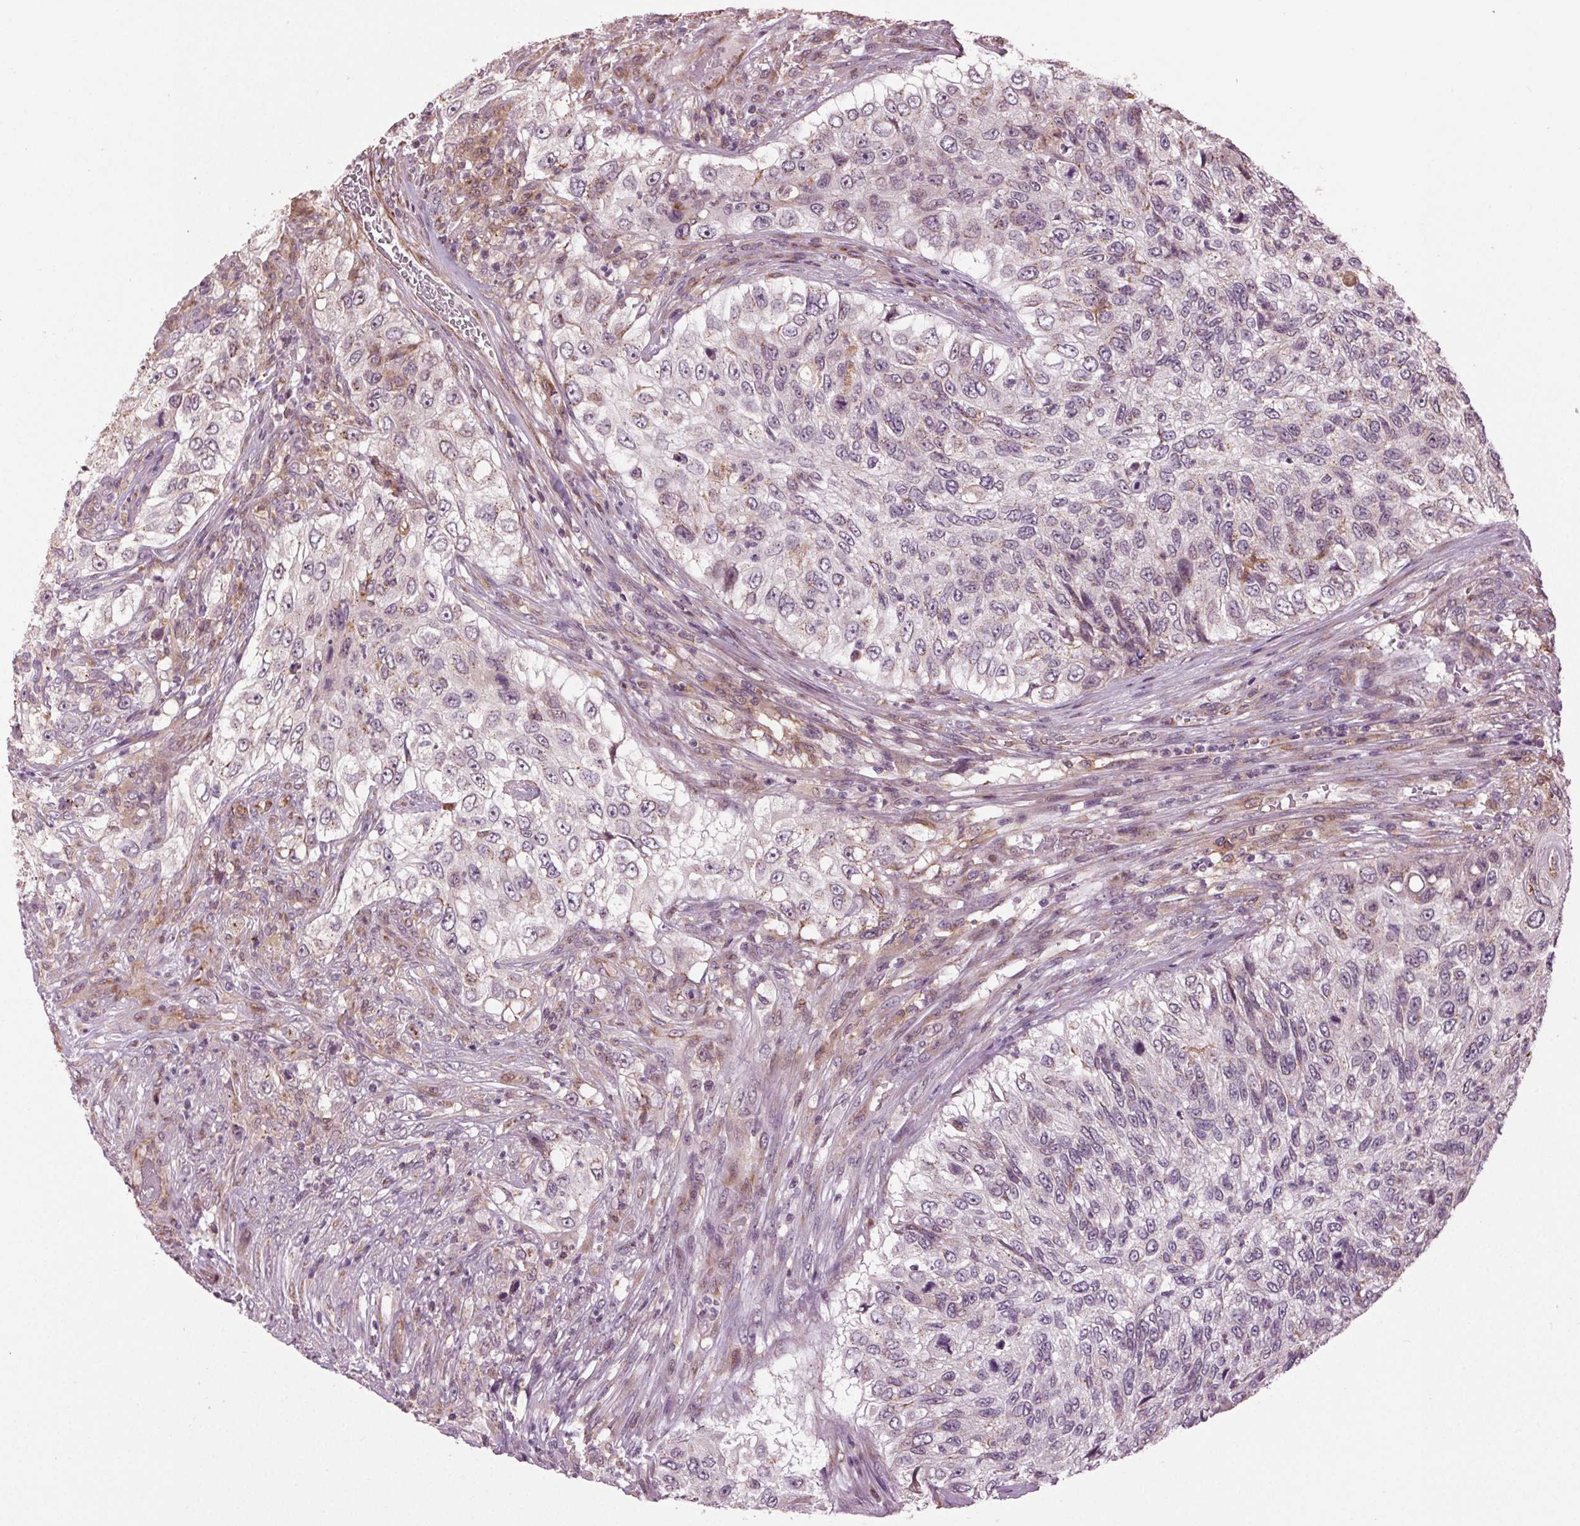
{"staining": {"intensity": "weak", "quantity": "<25%", "location": "cytoplasmic/membranous"}, "tissue": "urothelial cancer", "cell_type": "Tumor cells", "image_type": "cancer", "snomed": [{"axis": "morphology", "description": "Urothelial carcinoma, High grade"}, {"axis": "topography", "description": "Urinary bladder"}], "caption": "Tumor cells are negative for protein expression in human high-grade urothelial carcinoma.", "gene": "BSDC1", "patient": {"sex": "female", "age": 60}}